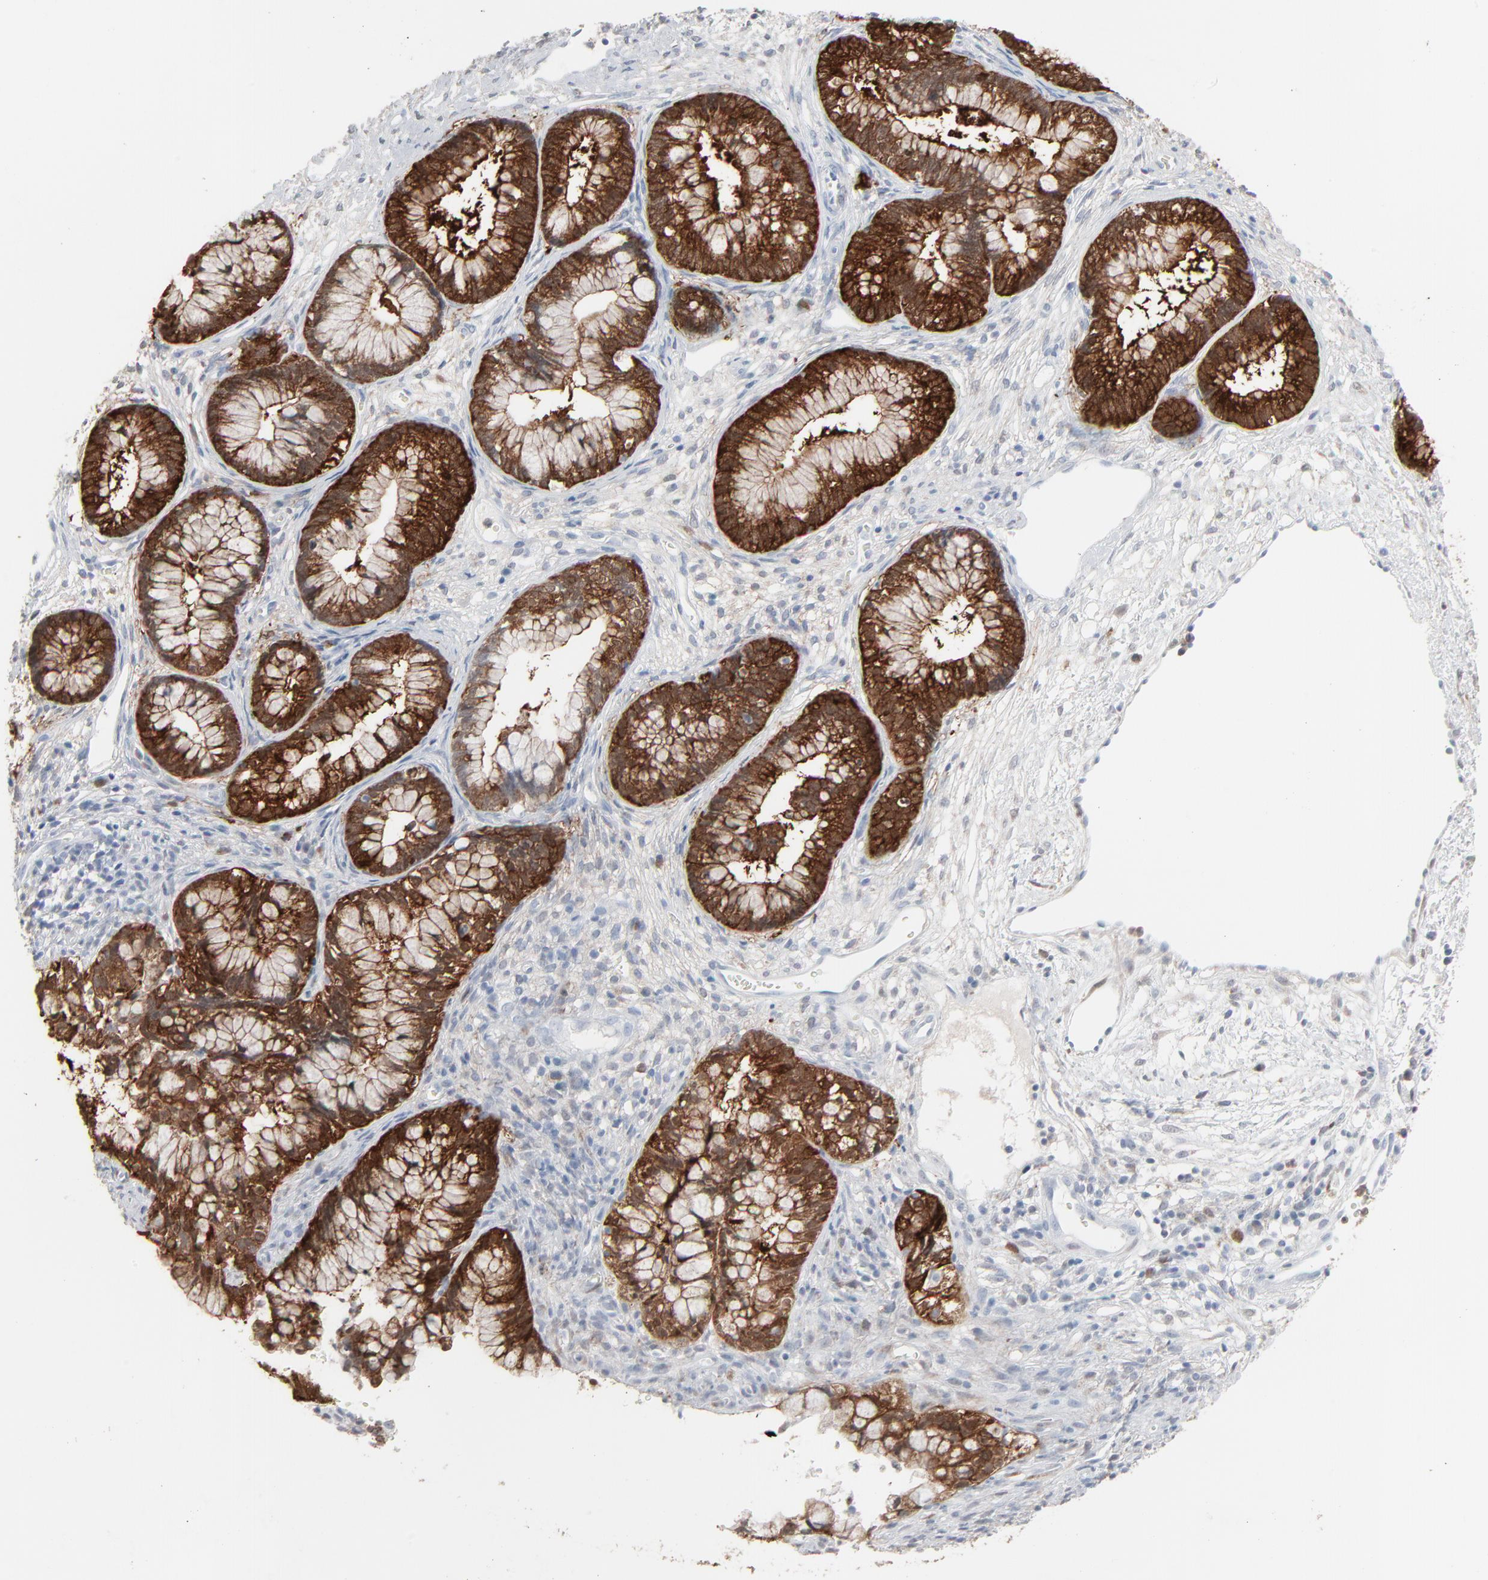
{"staining": {"intensity": "strong", "quantity": ">75%", "location": "cytoplasmic/membranous"}, "tissue": "cervical cancer", "cell_type": "Tumor cells", "image_type": "cancer", "snomed": [{"axis": "morphology", "description": "Adenocarcinoma, NOS"}, {"axis": "topography", "description": "Cervix"}], "caption": "Protein analysis of cervical cancer tissue demonstrates strong cytoplasmic/membranous positivity in approximately >75% of tumor cells.", "gene": "PHGDH", "patient": {"sex": "female", "age": 44}}